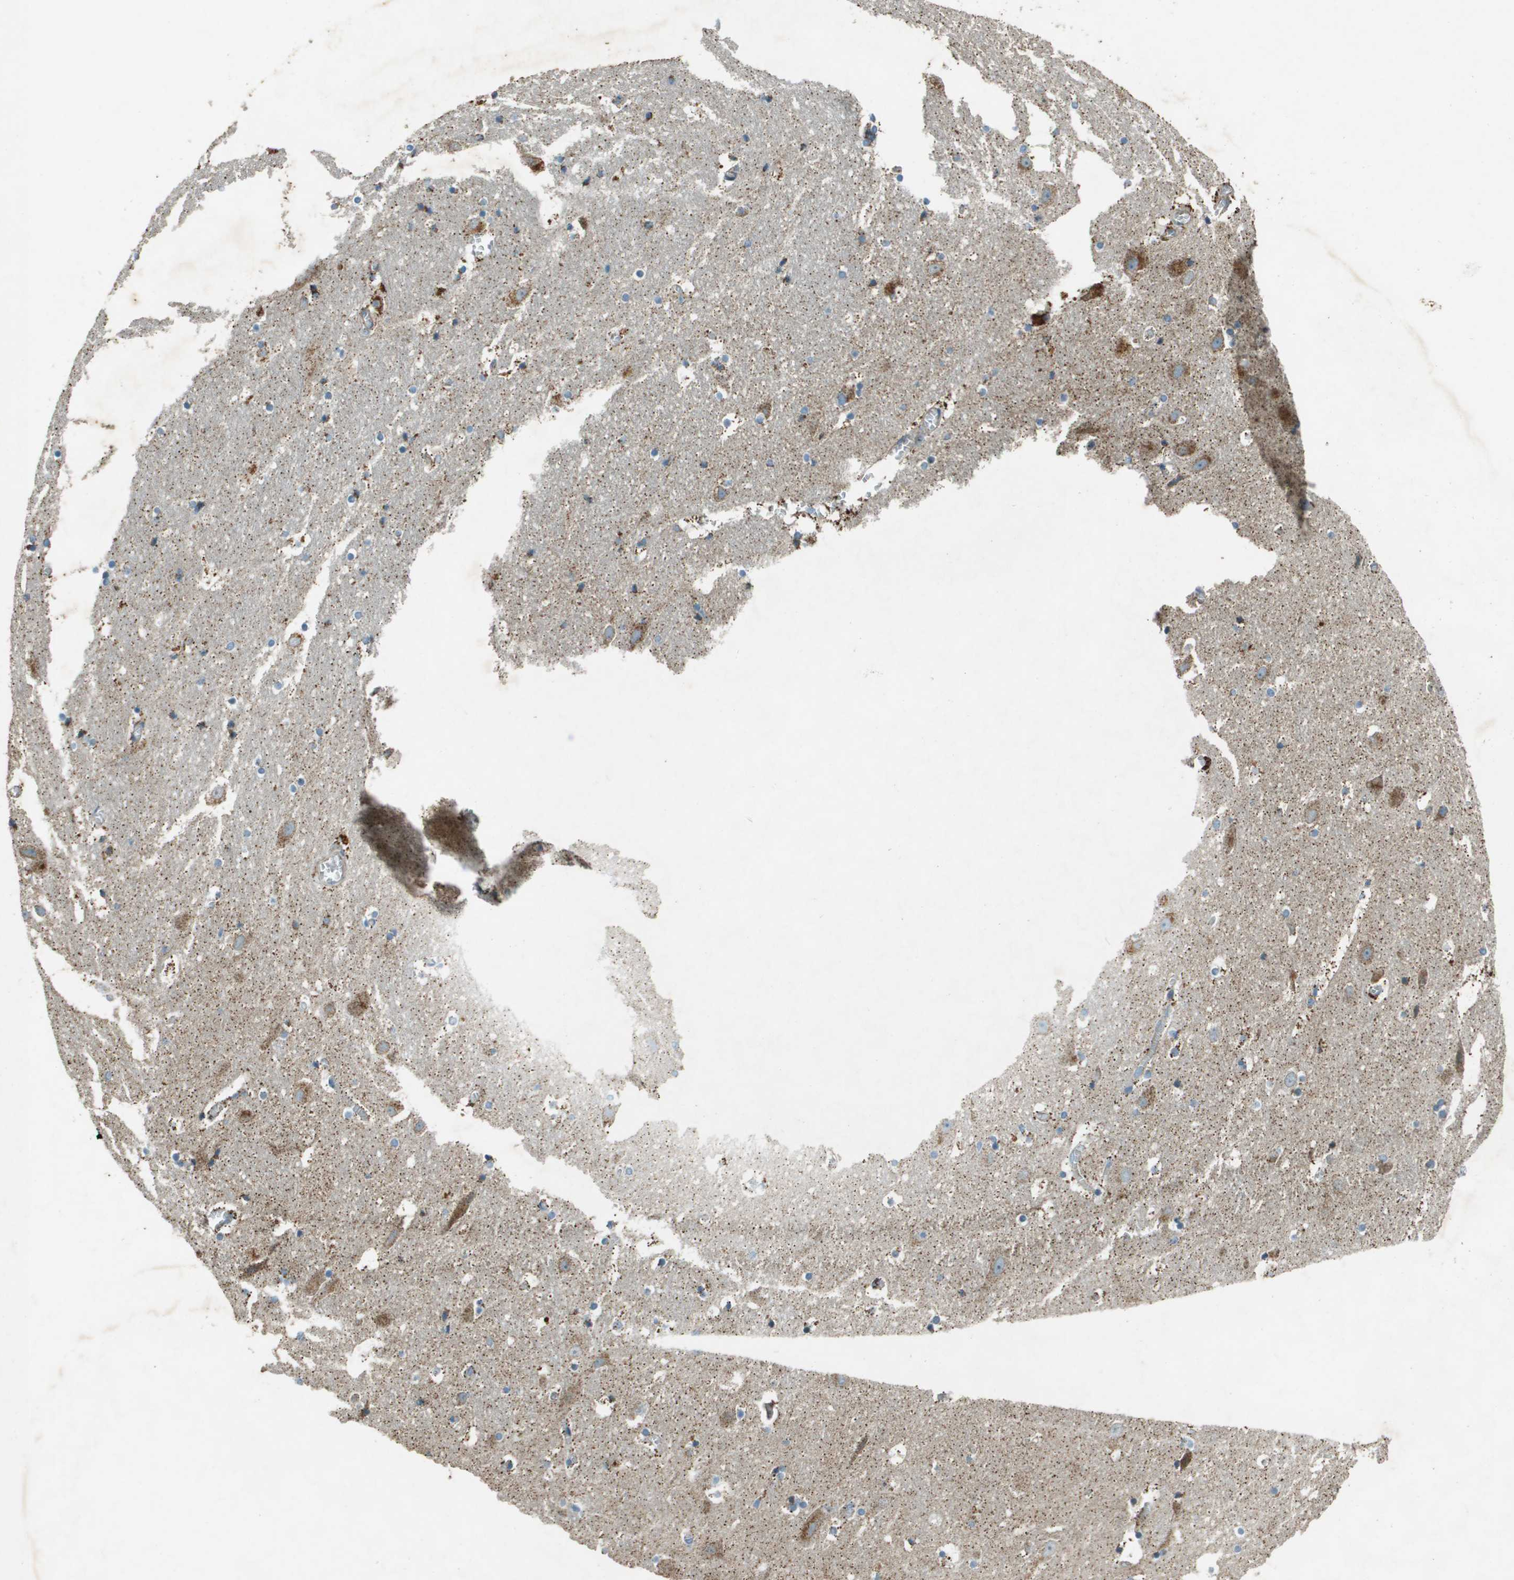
{"staining": {"intensity": "moderate", "quantity": "<25%", "location": "cytoplasmic/membranous"}, "tissue": "hippocampus", "cell_type": "Glial cells", "image_type": "normal", "snomed": [{"axis": "morphology", "description": "Normal tissue, NOS"}, {"axis": "topography", "description": "Hippocampus"}], "caption": "The micrograph demonstrates staining of benign hippocampus, revealing moderate cytoplasmic/membranous protein staining (brown color) within glial cells.", "gene": "MIGA1", "patient": {"sex": "male", "age": 45}}